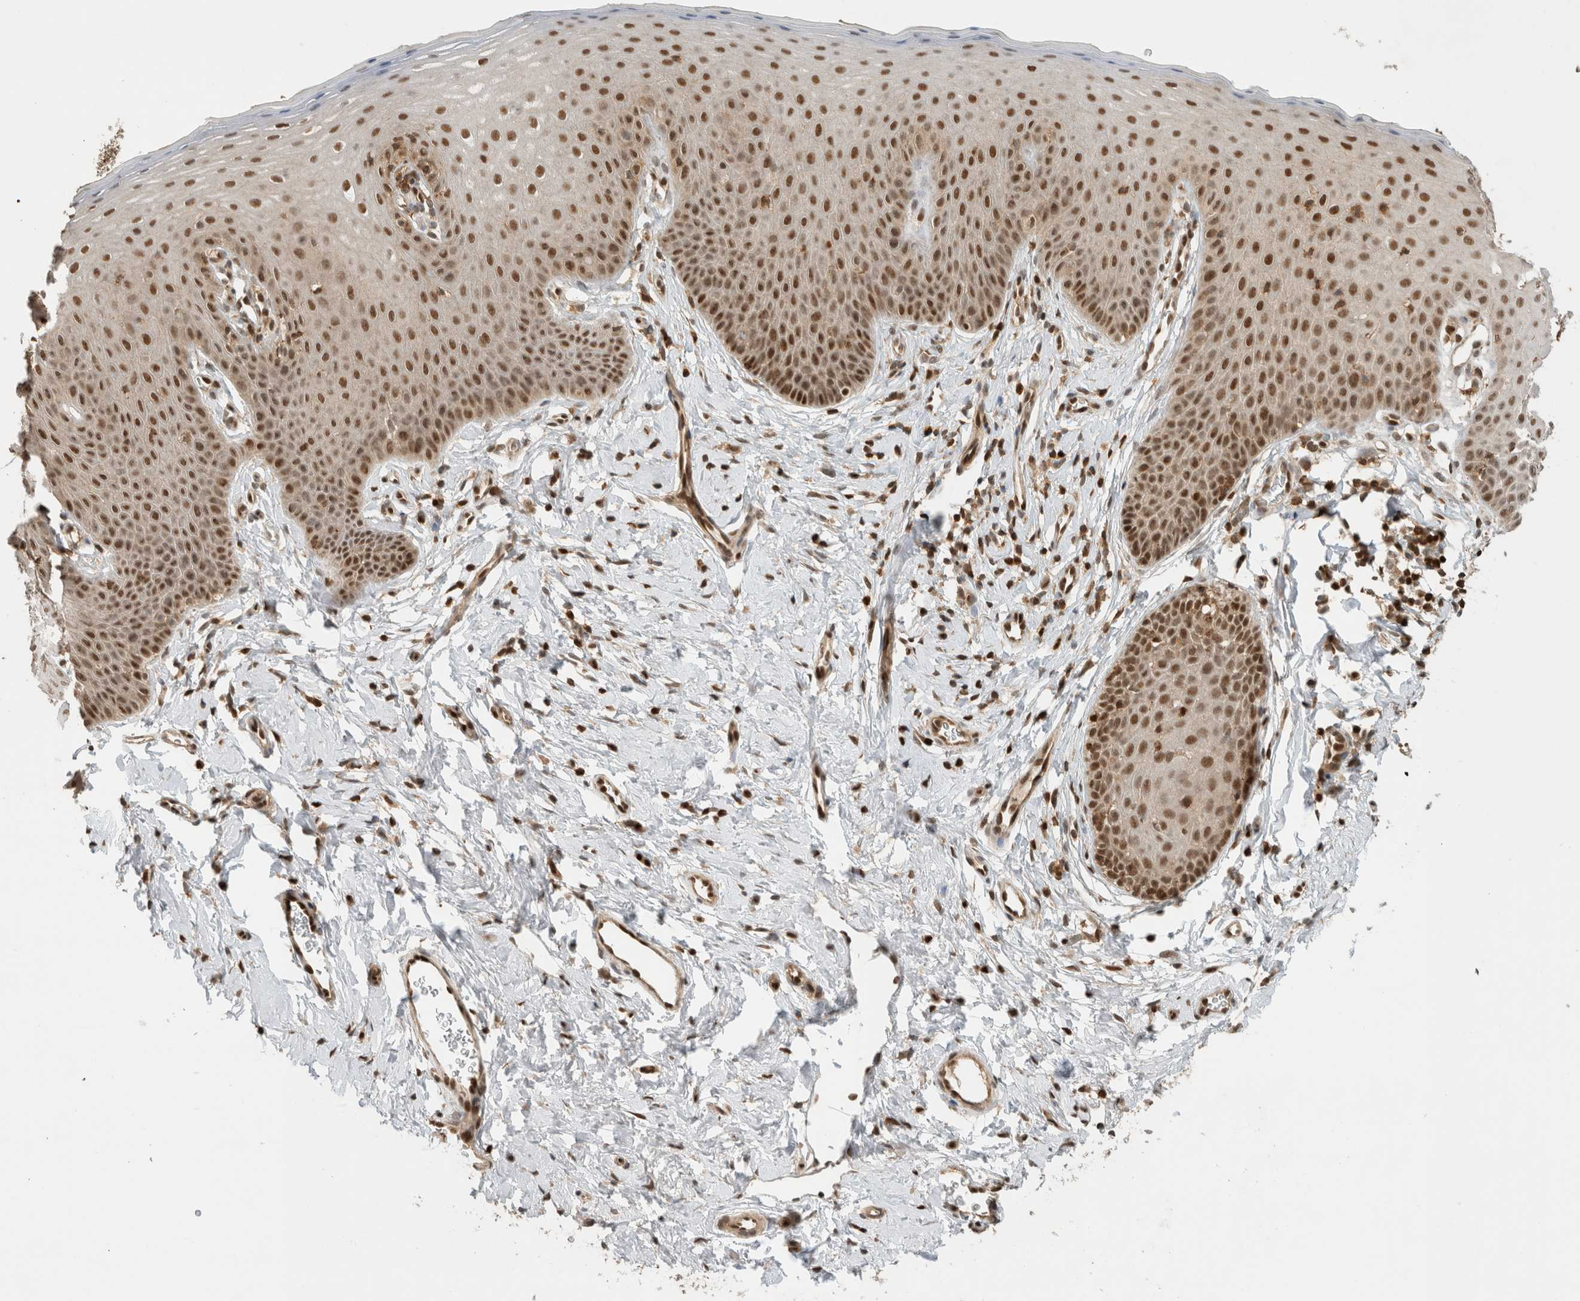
{"staining": {"intensity": "strong", "quantity": ">75%", "location": "nuclear"}, "tissue": "cervix", "cell_type": "Glandular cells", "image_type": "normal", "snomed": [{"axis": "morphology", "description": "Normal tissue, NOS"}, {"axis": "topography", "description": "Cervix"}], "caption": "Immunohistochemical staining of benign cervix reveals strong nuclear protein positivity in about >75% of glandular cells. The staining was performed using DAB (3,3'-diaminobenzidine), with brown indicating positive protein expression. Nuclei are stained blue with hematoxylin.", "gene": "SNRNP40", "patient": {"sex": "female", "age": 36}}